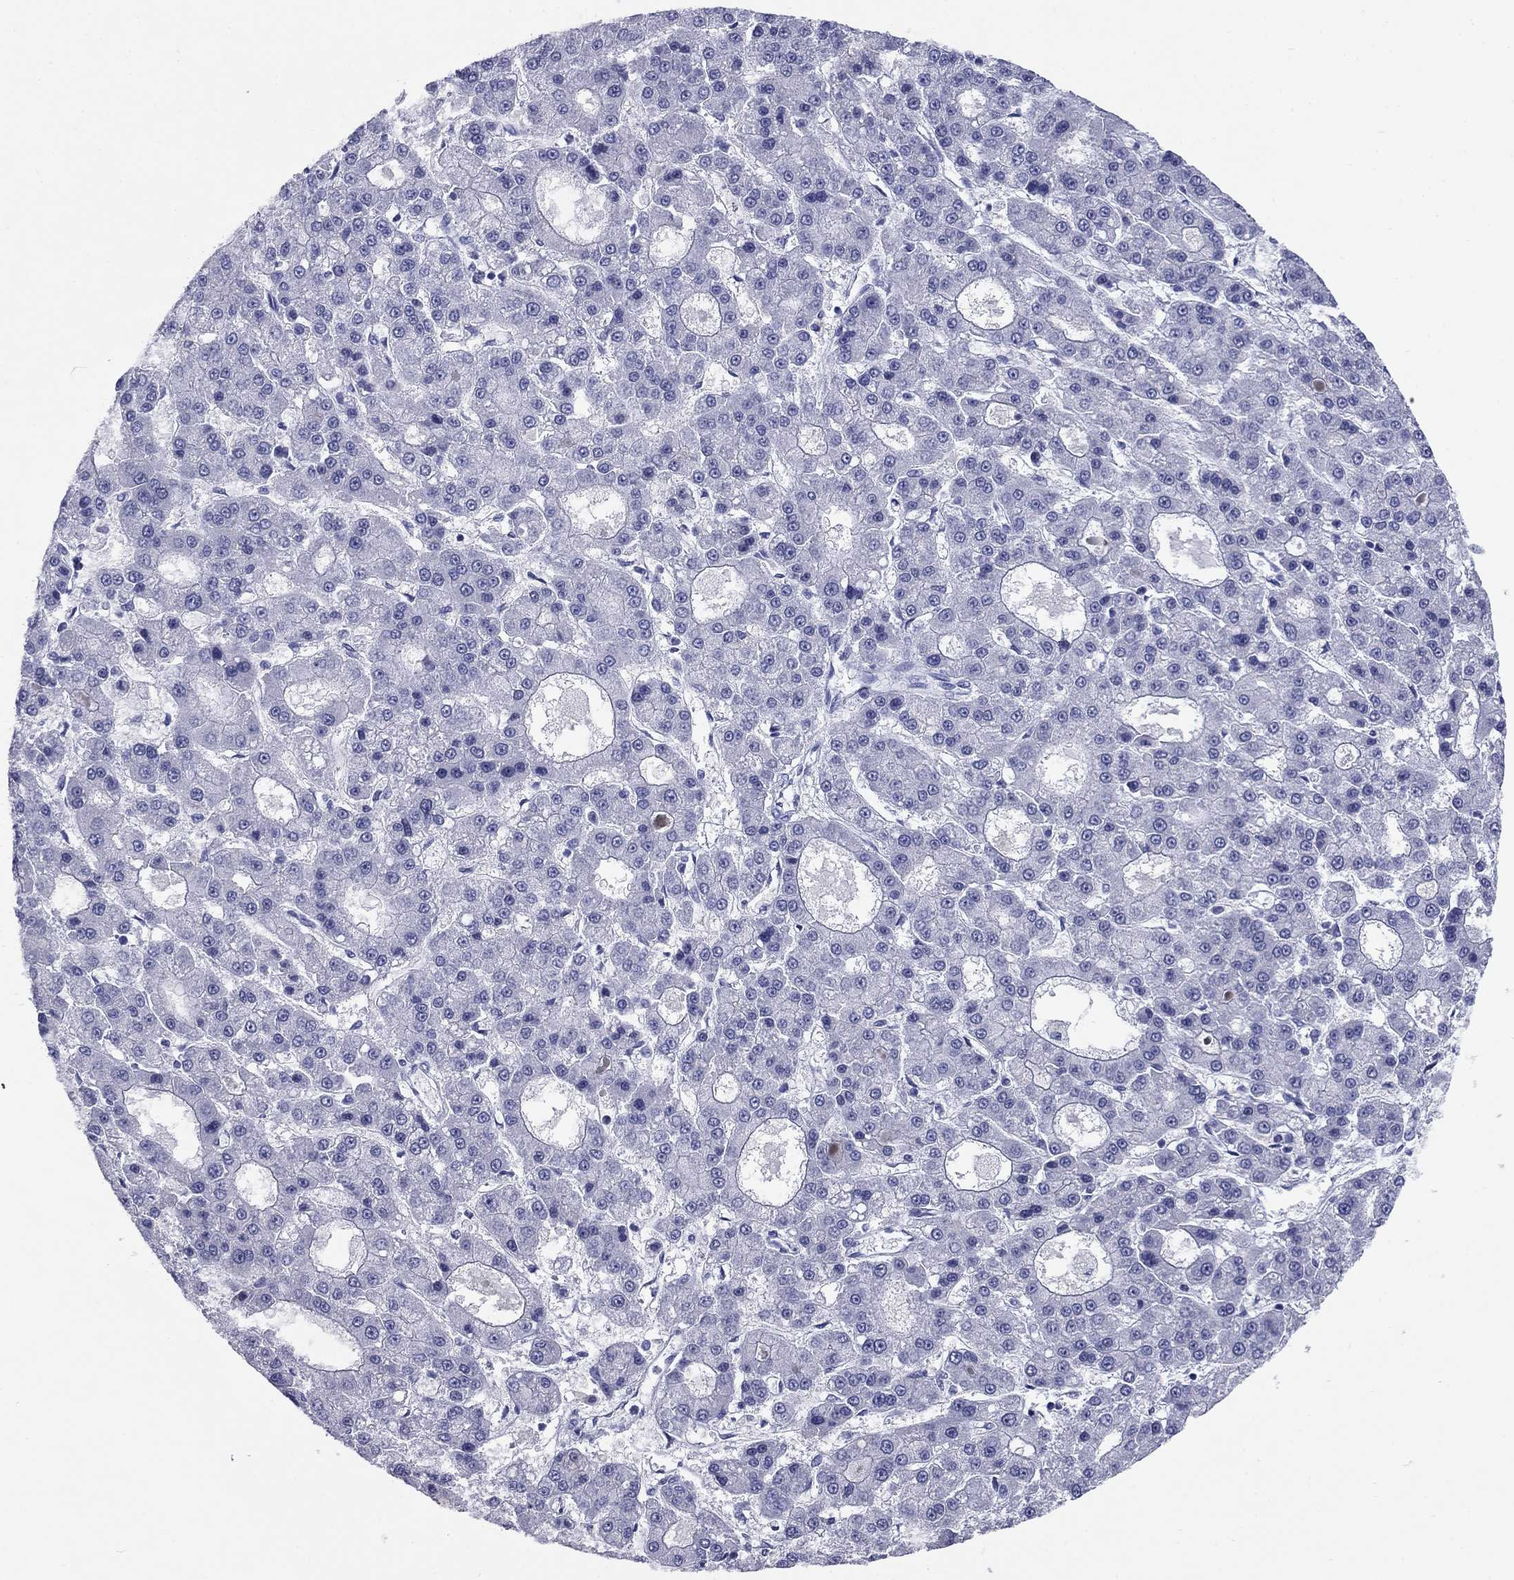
{"staining": {"intensity": "negative", "quantity": "none", "location": "none"}, "tissue": "liver cancer", "cell_type": "Tumor cells", "image_type": "cancer", "snomed": [{"axis": "morphology", "description": "Carcinoma, Hepatocellular, NOS"}, {"axis": "topography", "description": "Liver"}], "caption": "Histopathology image shows no significant protein positivity in tumor cells of liver hepatocellular carcinoma.", "gene": "NPPA", "patient": {"sex": "male", "age": 70}}